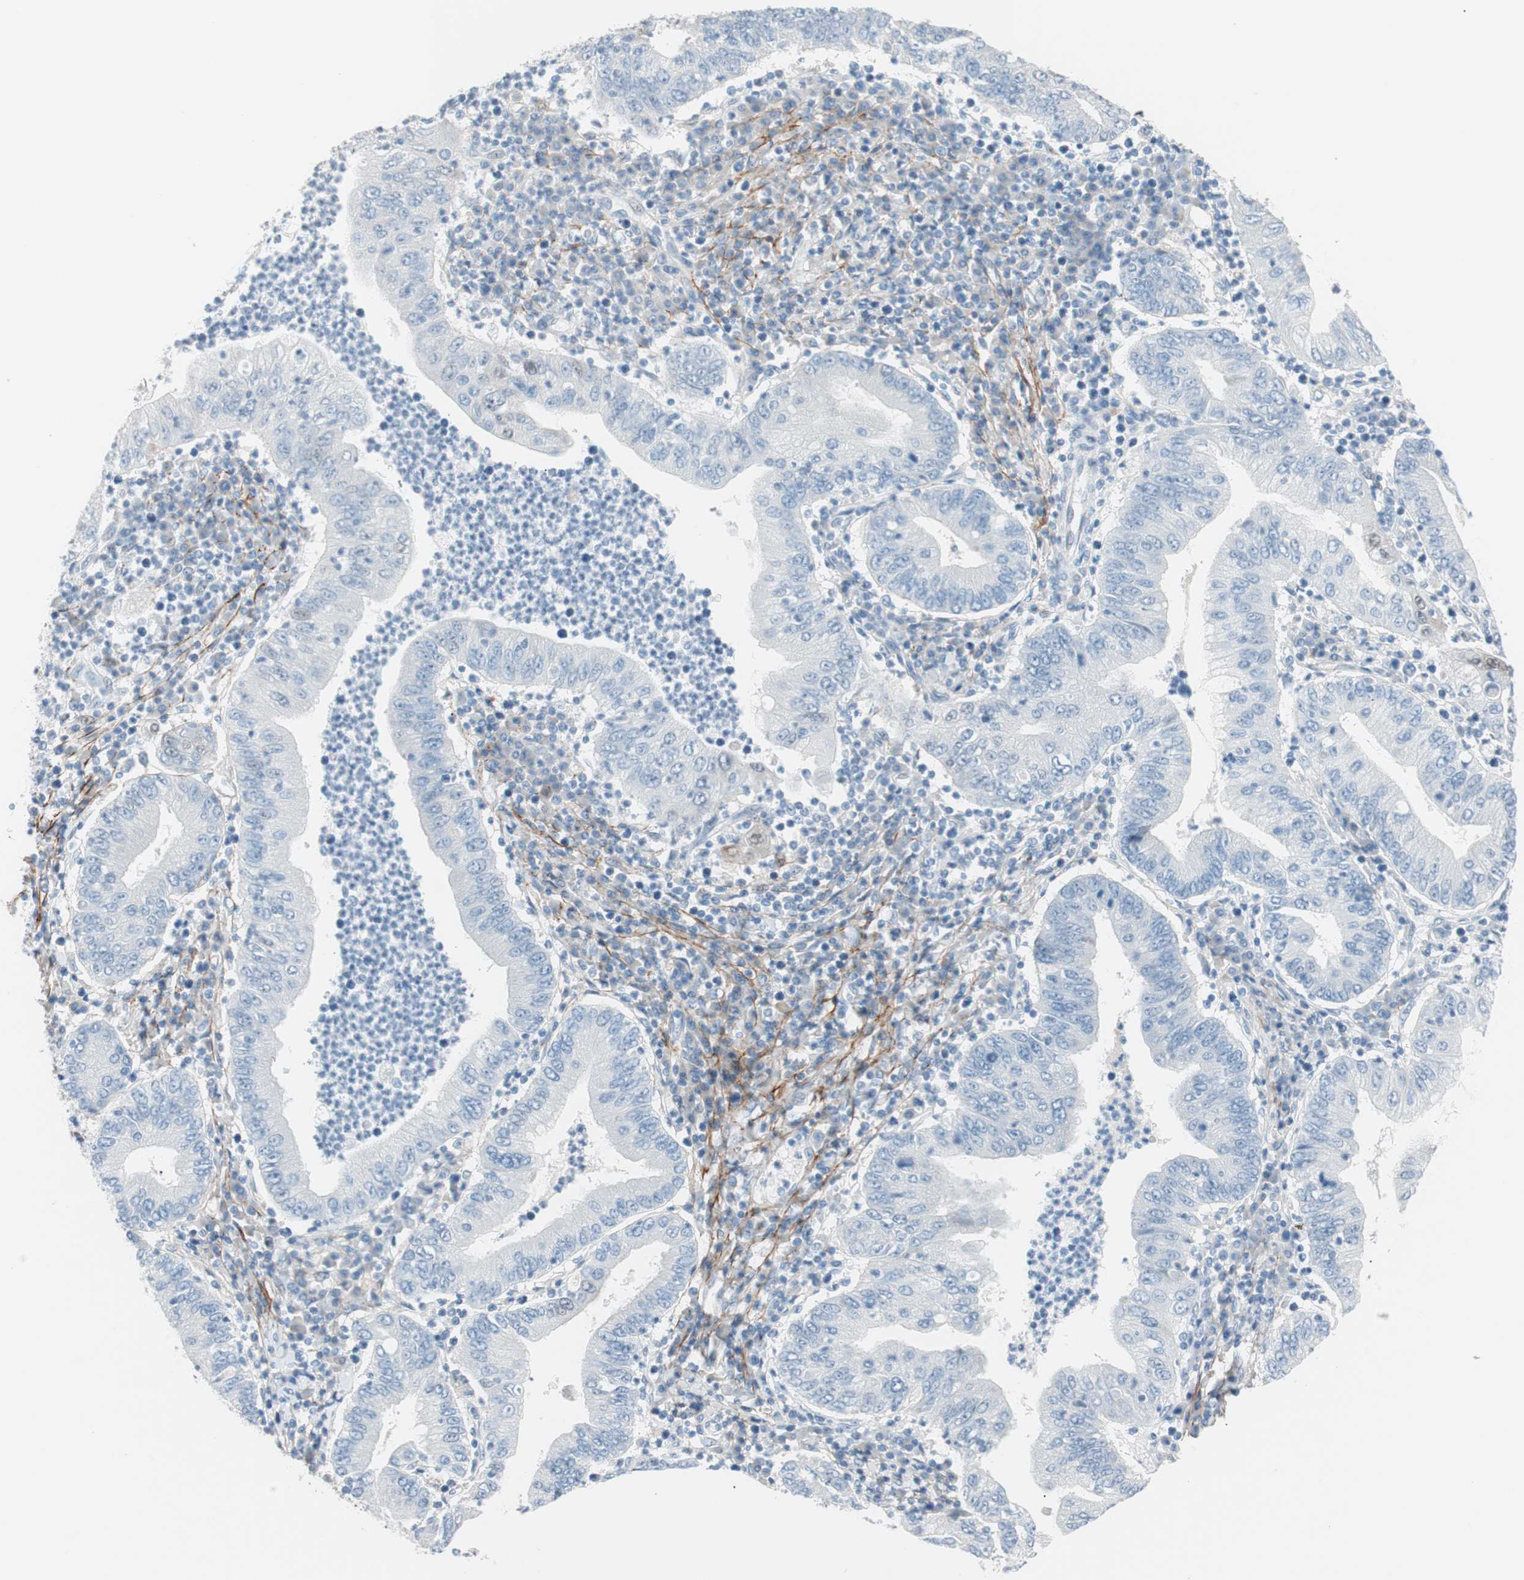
{"staining": {"intensity": "negative", "quantity": "none", "location": "none"}, "tissue": "stomach cancer", "cell_type": "Tumor cells", "image_type": "cancer", "snomed": [{"axis": "morphology", "description": "Normal tissue, NOS"}, {"axis": "morphology", "description": "Adenocarcinoma, NOS"}, {"axis": "topography", "description": "Esophagus"}, {"axis": "topography", "description": "Stomach, upper"}, {"axis": "topography", "description": "Peripheral nerve tissue"}], "caption": "High power microscopy micrograph of an immunohistochemistry photomicrograph of adenocarcinoma (stomach), revealing no significant positivity in tumor cells.", "gene": "FOSL1", "patient": {"sex": "male", "age": 62}}